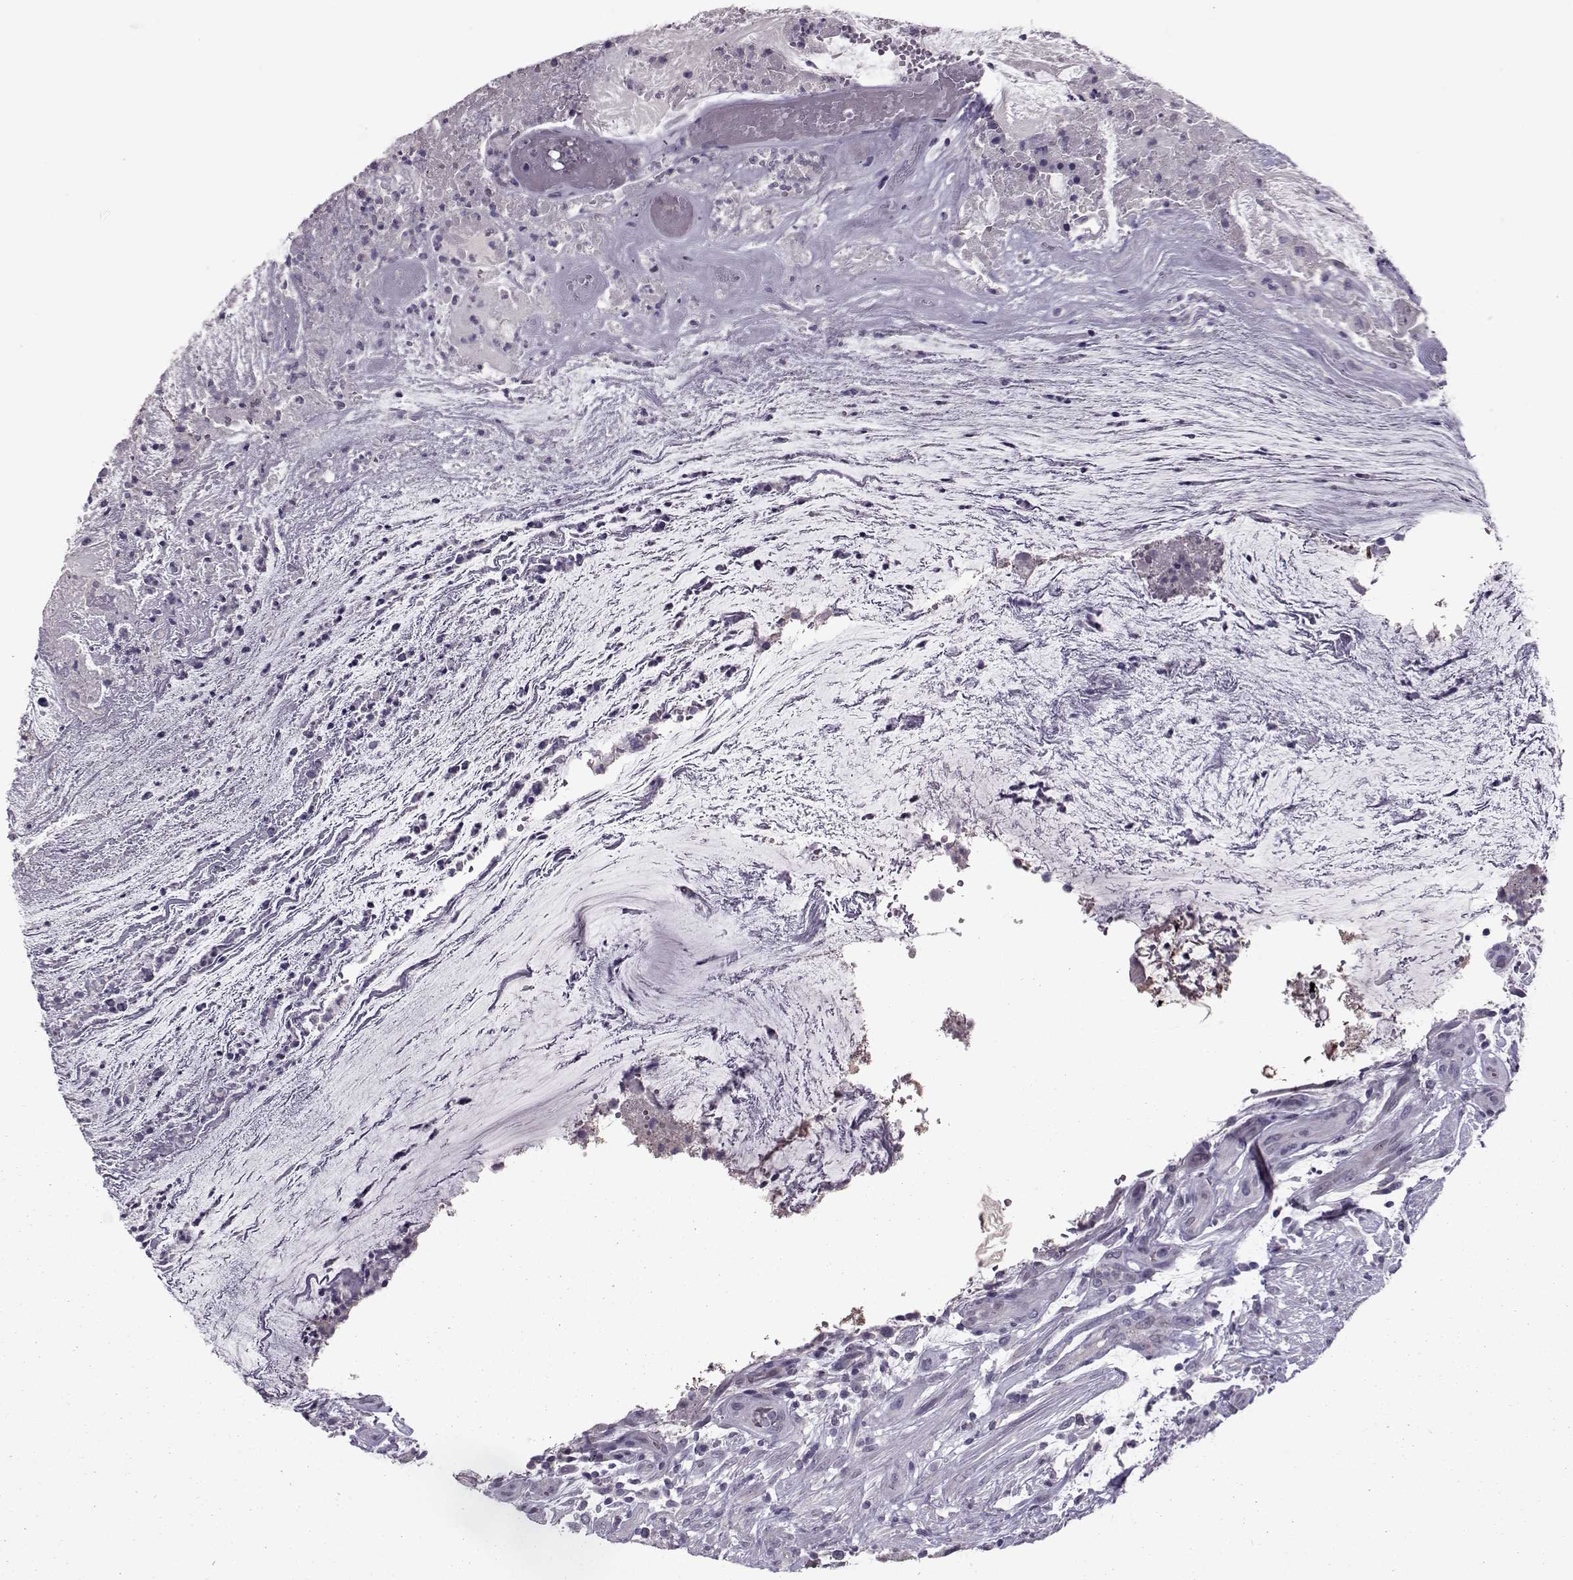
{"staining": {"intensity": "negative", "quantity": "none", "location": "none"}, "tissue": "colorectal cancer", "cell_type": "Tumor cells", "image_type": "cancer", "snomed": [{"axis": "morphology", "description": "Adenocarcinoma, NOS"}, {"axis": "topography", "description": "Colon"}], "caption": "Tumor cells show no significant protein positivity in colorectal cancer.", "gene": "ASRGL1", "patient": {"sex": "female", "age": 43}}